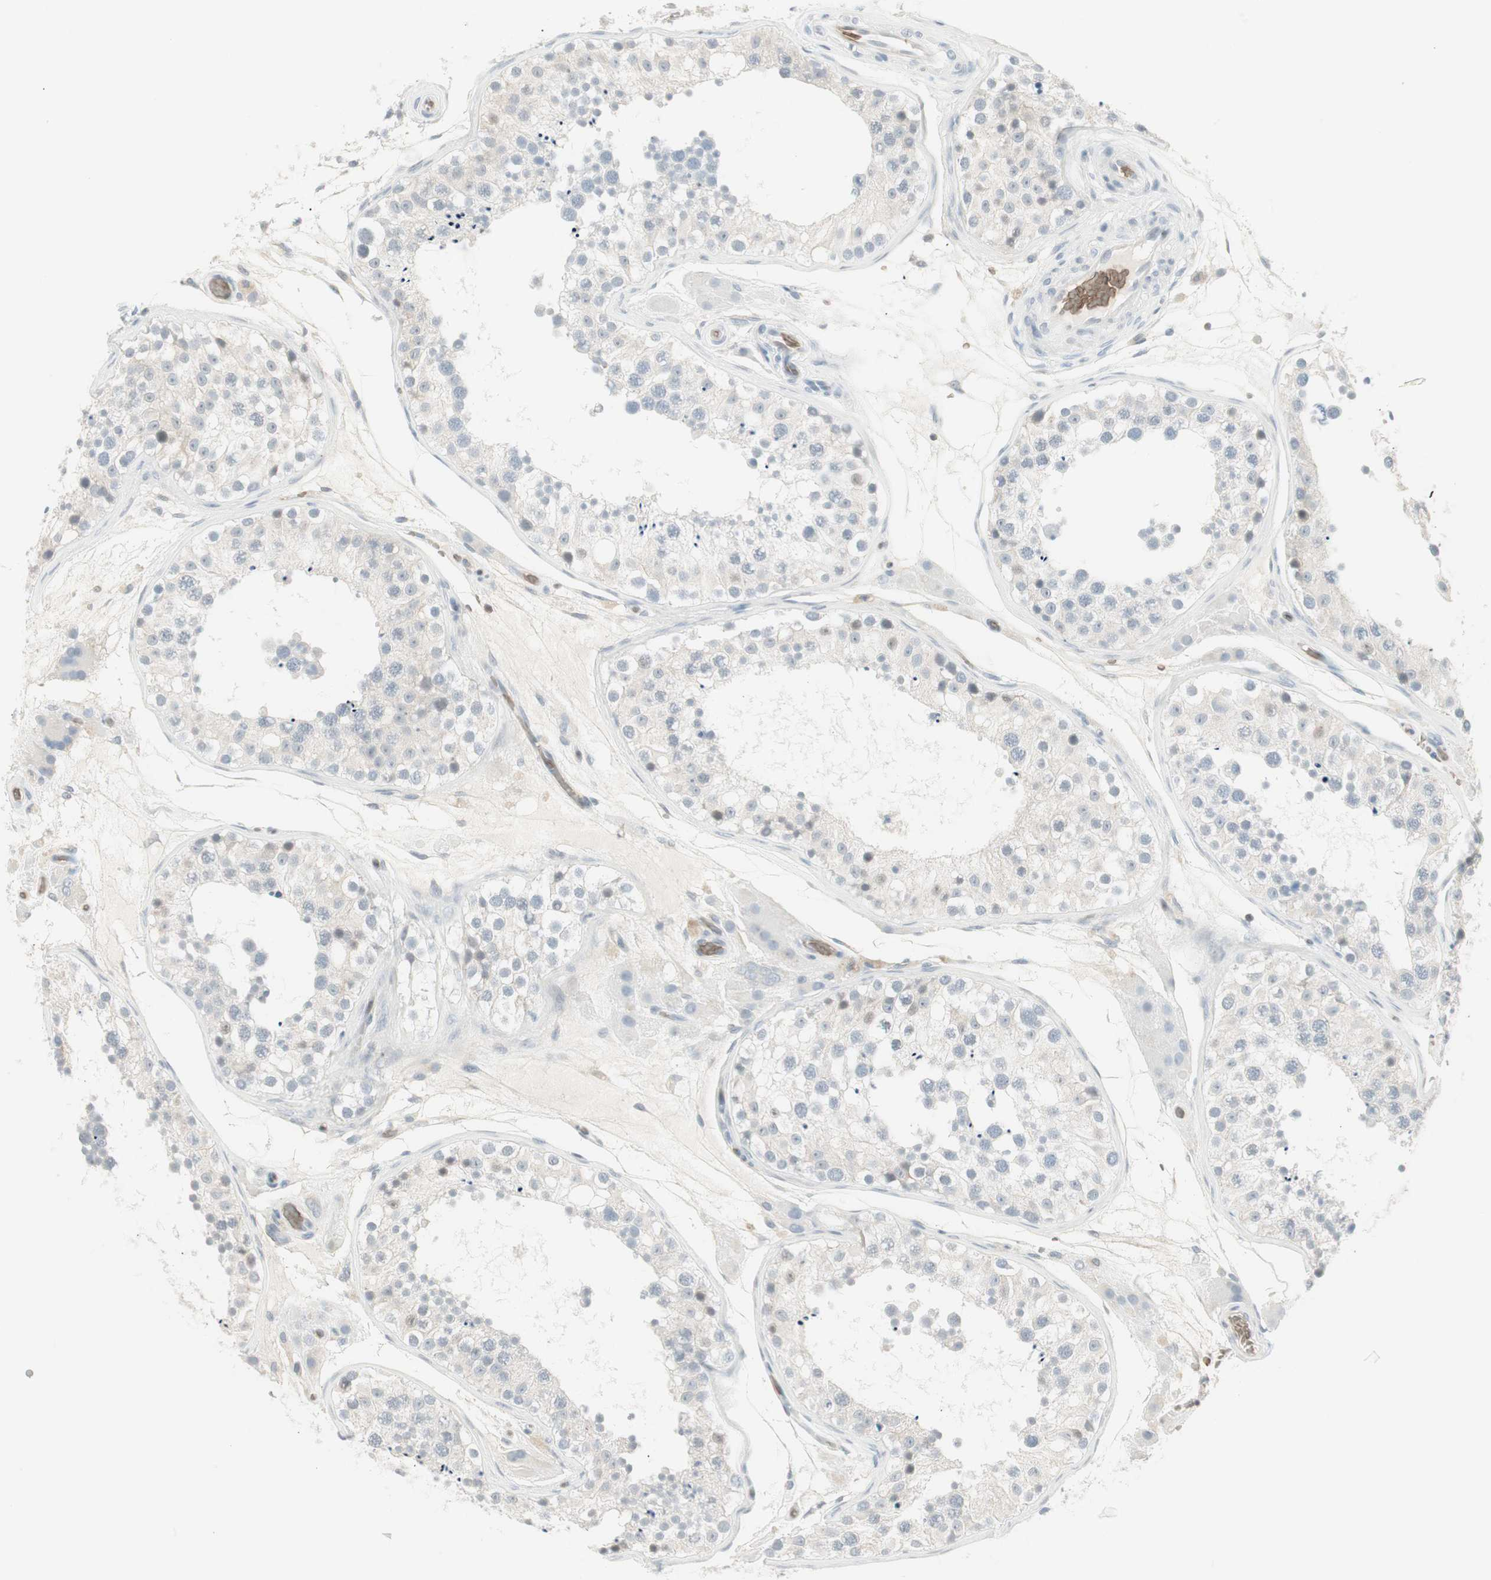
{"staining": {"intensity": "negative", "quantity": "none", "location": "none"}, "tissue": "testis", "cell_type": "Cells in seminiferous ducts", "image_type": "normal", "snomed": [{"axis": "morphology", "description": "Normal tissue, NOS"}, {"axis": "topography", "description": "Testis"}], "caption": "This is a micrograph of immunohistochemistry (IHC) staining of unremarkable testis, which shows no staining in cells in seminiferous ducts. Brightfield microscopy of IHC stained with DAB (3,3'-diaminobenzidine) (brown) and hematoxylin (blue), captured at high magnification.", "gene": "MAP4K1", "patient": {"sex": "male", "age": 26}}